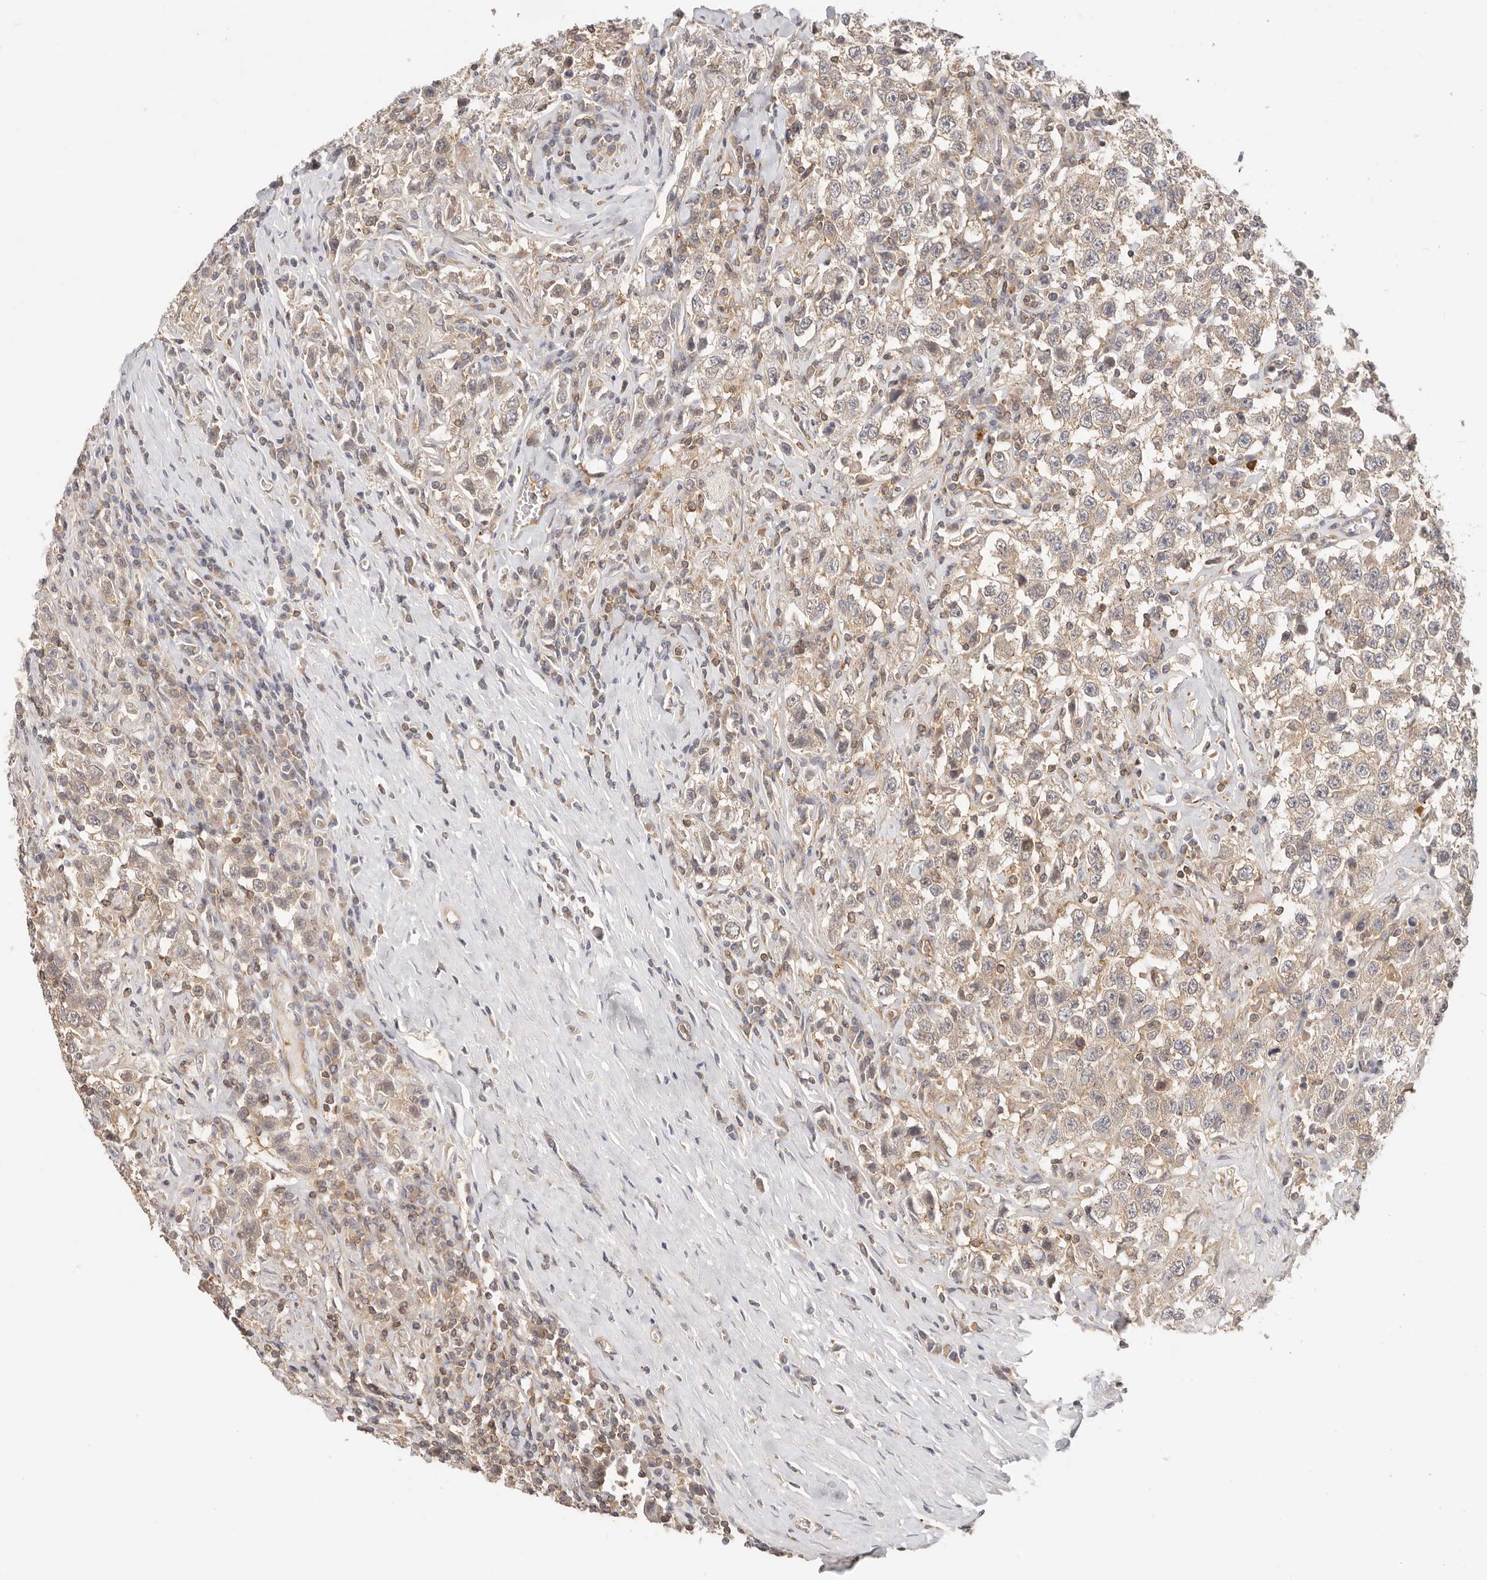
{"staining": {"intensity": "weak", "quantity": ">75%", "location": "cytoplasmic/membranous"}, "tissue": "testis cancer", "cell_type": "Tumor cells", "image_type": "cancer", "snomed": [{"axis": "morphology", "description": "Seminoma, NOS"}, {"axis": "topography", "description": "Testis"}], "caption": "High-magnification brightfield microscopy of testis cancer stained with DAB (brown) and counterstained with hematoxylin (blue). tumor cells exhibit weak cytoplasmic/membranous staining is present in about>75% of cells.", "gene": "DTNBP1", "patient": {"sex": "male", "age": 41}}